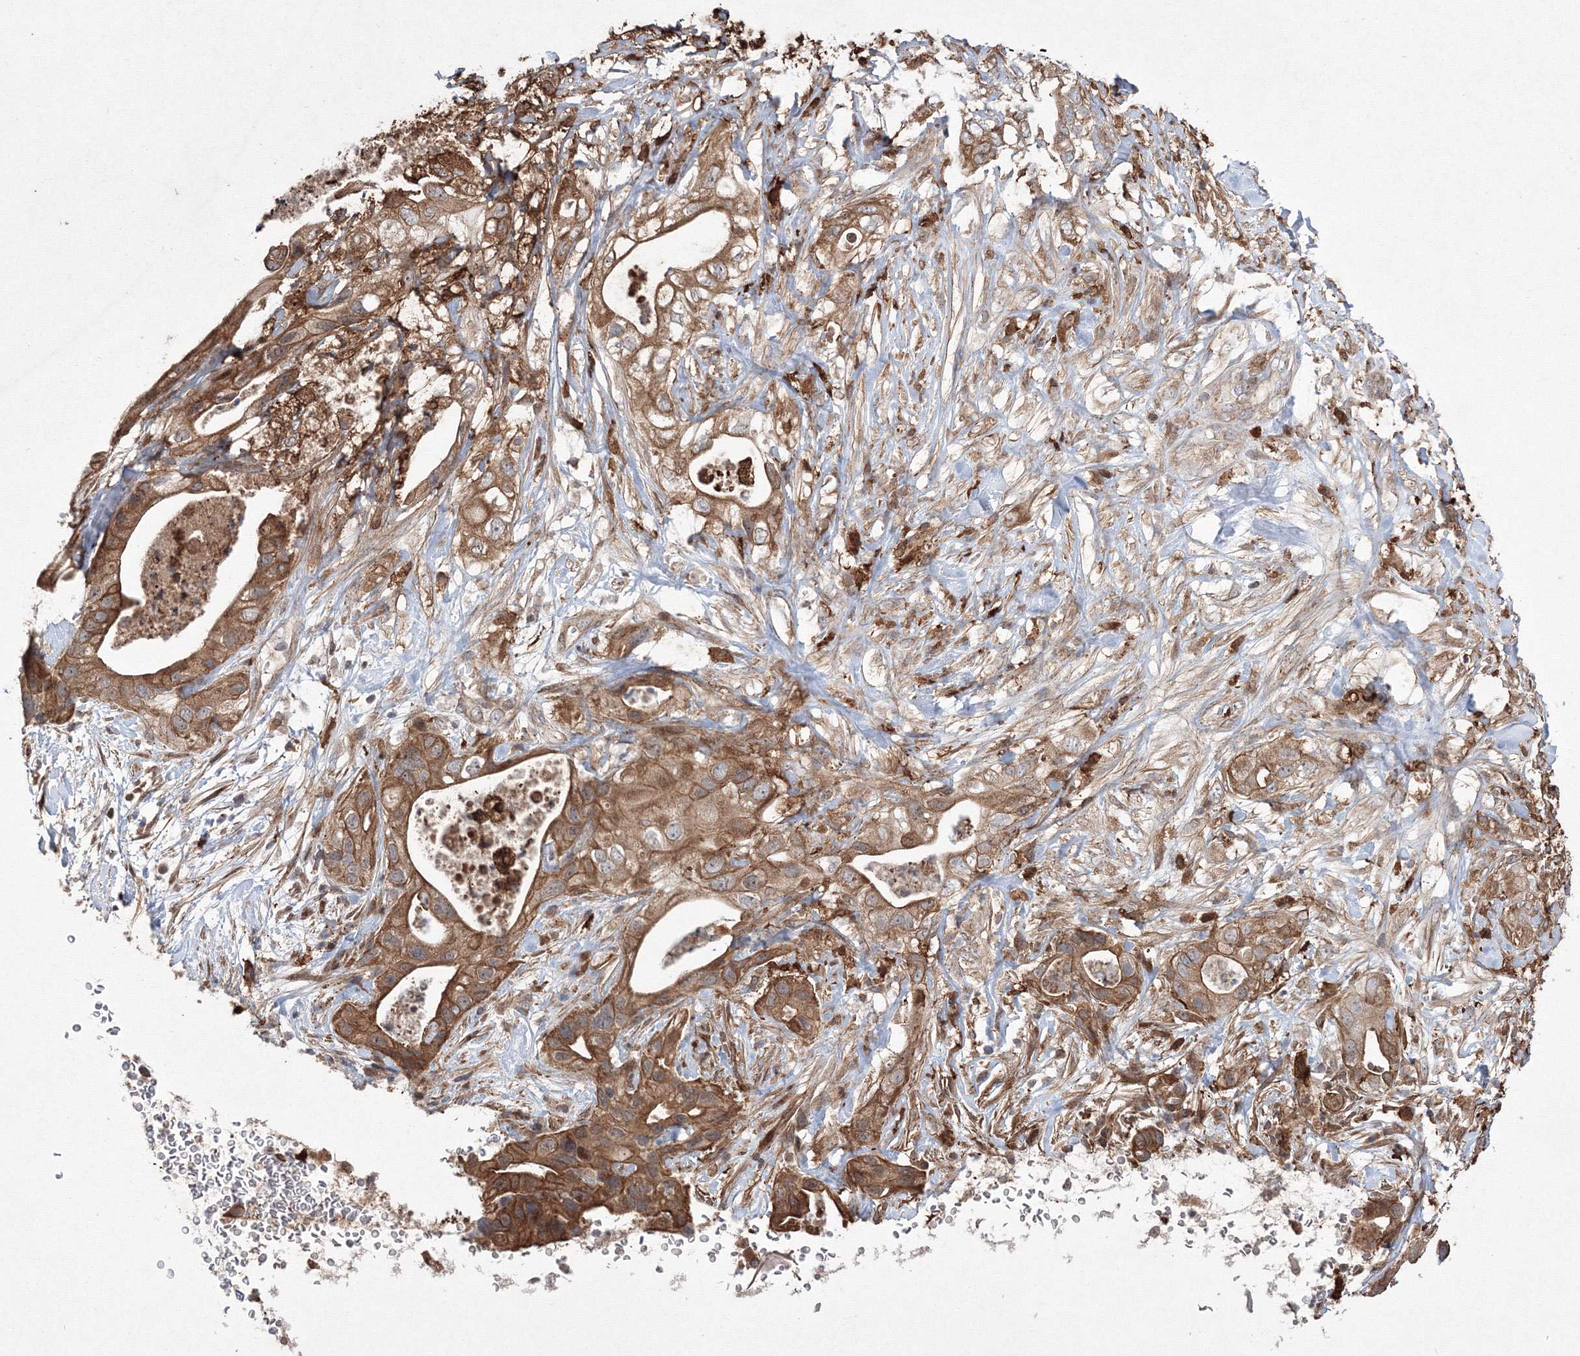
{"staining": {"intensity": "moderate", "quantity": ">75%", "location": "cytoplasmic/membranous"}, "tissue": "pancreatic cancer", "cell_type": "Tumor cells", "image_type": "cancer", "snomed": [{"axis": "morphology", "description": "Adenocarcinoma, NOS"}, {"axis": "topography", "description": "Pancreas"}], "caption": "Moderate cytoplasmic/membranous expression for a protein is identified in about >75% of tumor cells of adenocarcinoma (pancreatic) using immunohistochemistry (IHC).", "gene": "RANBP3L", "patient": {"sex": "female", "age": 78}}